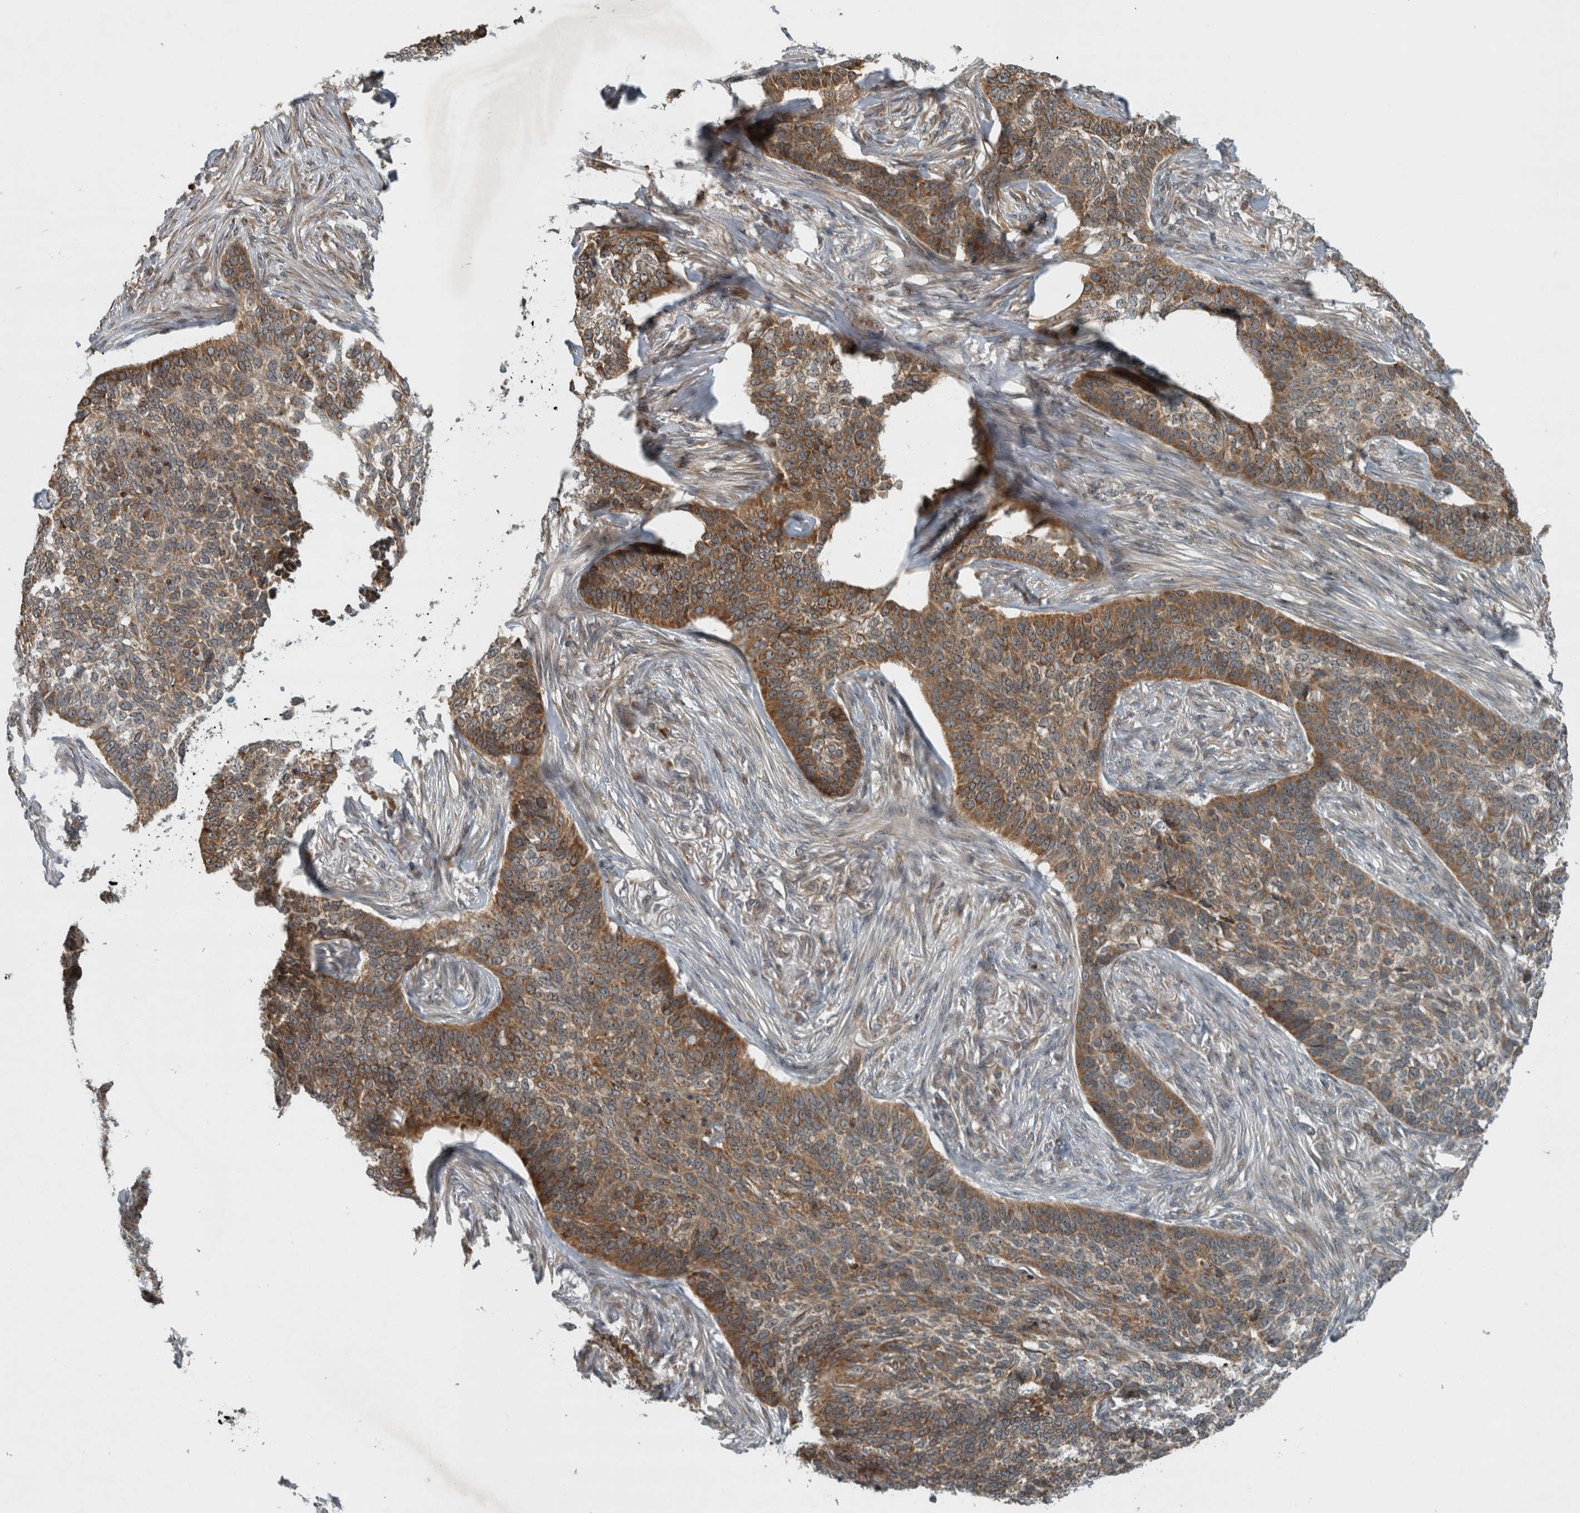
{"staining": {"intensity": "moderate", "quantity": ">75%", "location": "cytoplasmic/membranous"}, "tissue": "skin cancer", "cell_type": "Tumor cells", "image_type": "cancer", "snomed": [{"axis": "morphology", "description": "Basal cell carcinoma"}, {"axis": "topography", "description": "Skin"}], "caption": "This histopathology image displays skin cancer (basal cell carcinoma) stained with immunohistochemistry to label a protein in brown. The cytoplasmic/membranous of tumor cells show moderate positivity for the protein. Nuclei are counter-stained blue.", "gene": "GPR137B", "patient": {"sex": "male", "age": 85}}